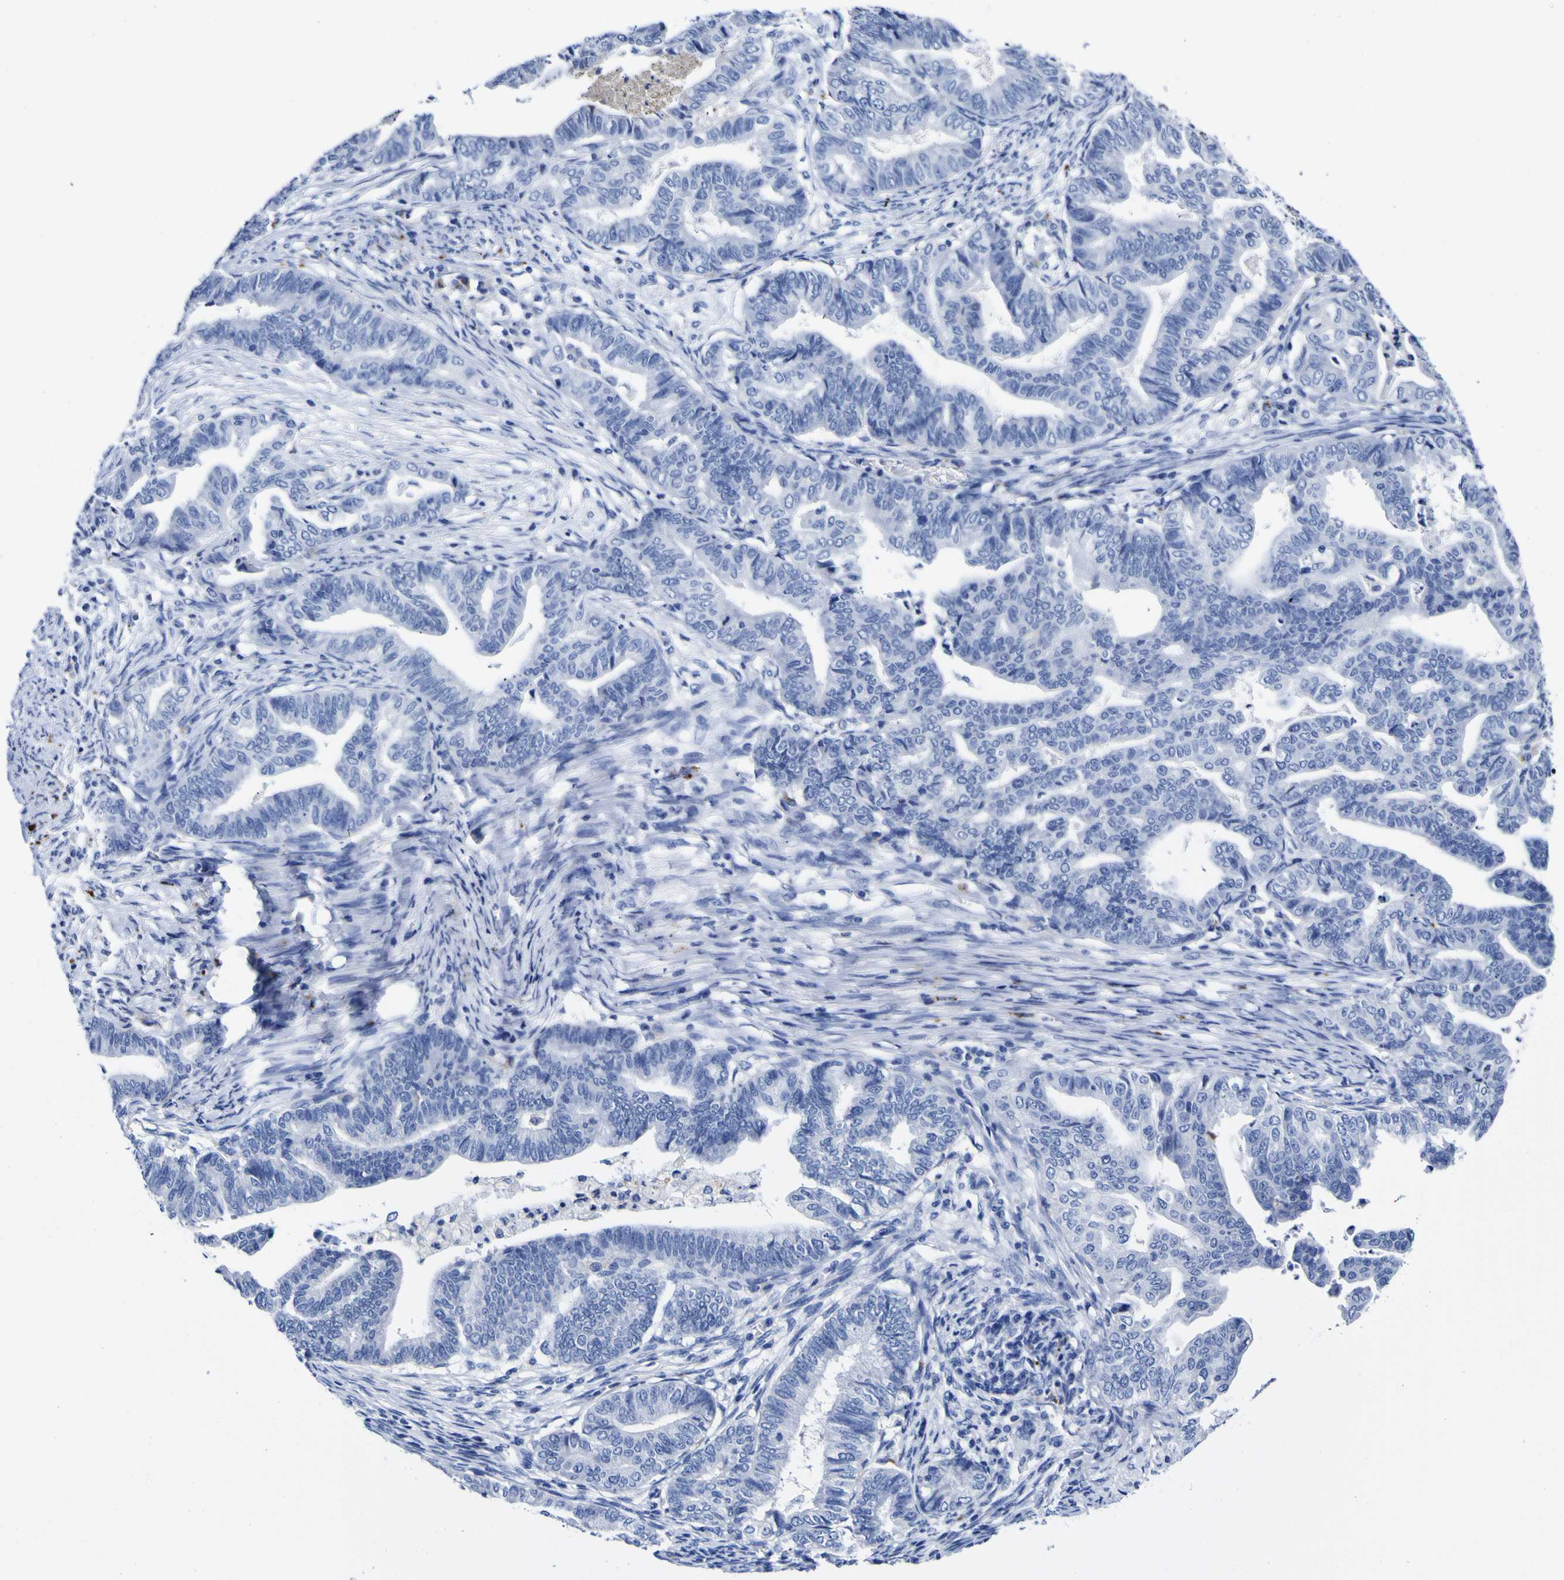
{"staining": {"intensity": "negative", "quantity": "none", "location": "none"}, "tissue": "endometrial cancer", "cell_type": "Tumor cells", "image_type": "cancer", "snomed": [{"axis": "morphology", "description": "Adenocarcinoma, NOS"}, {"axis": "topography", "description": "Endometrium"}], "caption": "Tumor cells show no significant protein staining in adenocarcinoma (endometrial).", "gene": "HLA-DQA1", "patient": {"sex": "female", "age": 79}}